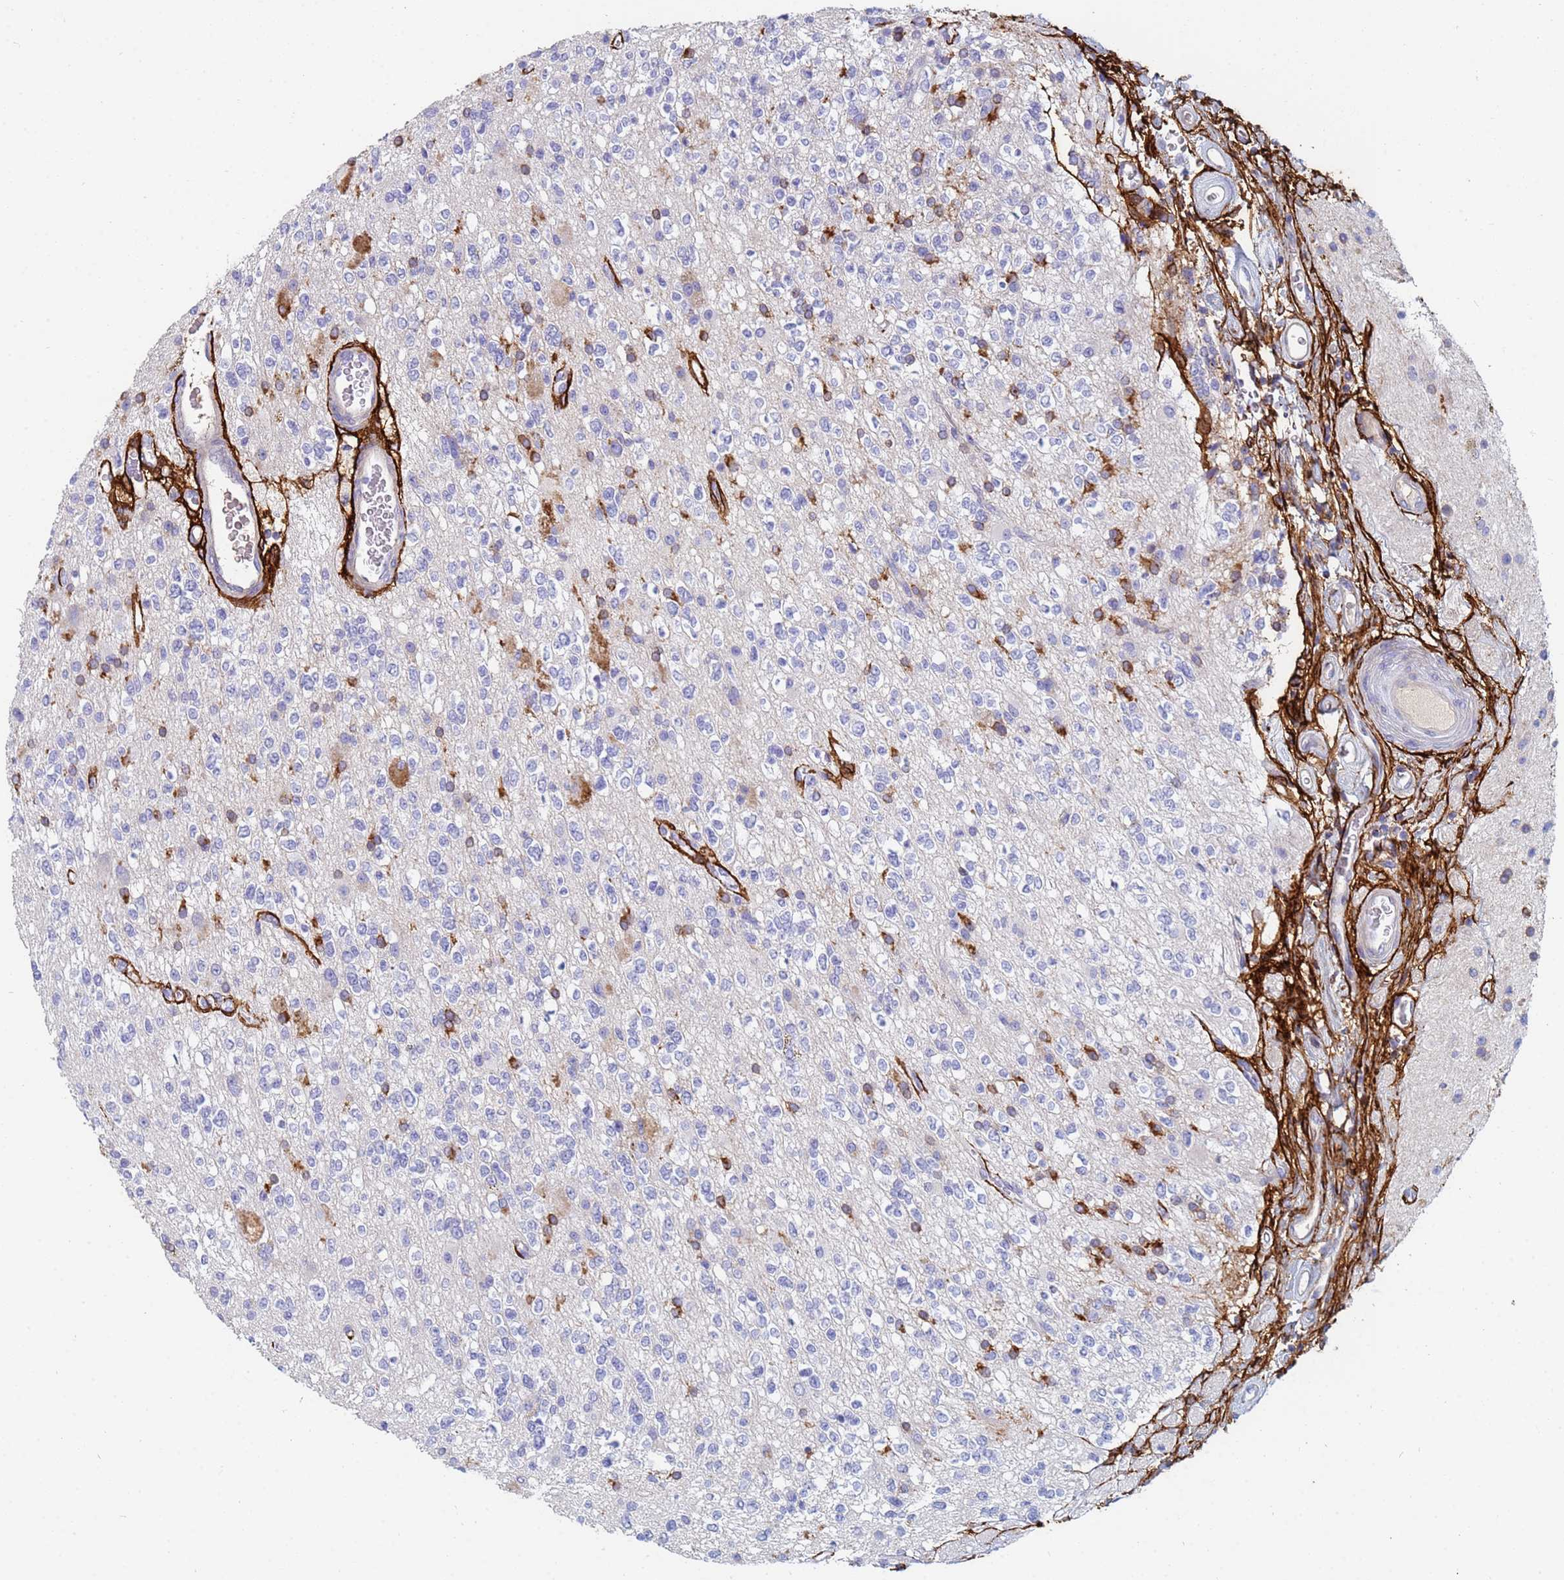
{"staining": {"intensity": "moderate", "quantity": "<25%", "location": "cytoplasmic/membranous"}, "tissue": "glioma", "cell_type": "Tumor cells", "image_type": "cancer", "snomed": [{"axis": "morphology", "description": "Glioma, malignant, High grade"}, {"axis": "topography", "description": "Brain"}], "caption": "This photomicrograph demonstrates immunohistochemistry staining of high-grade glioma (malignant), with low moderate cytoplasmic/membranous positivity in about <25% of tumor cells.", "gene": "ABCA8", "patient": {"sex": "male", "age": 34}}